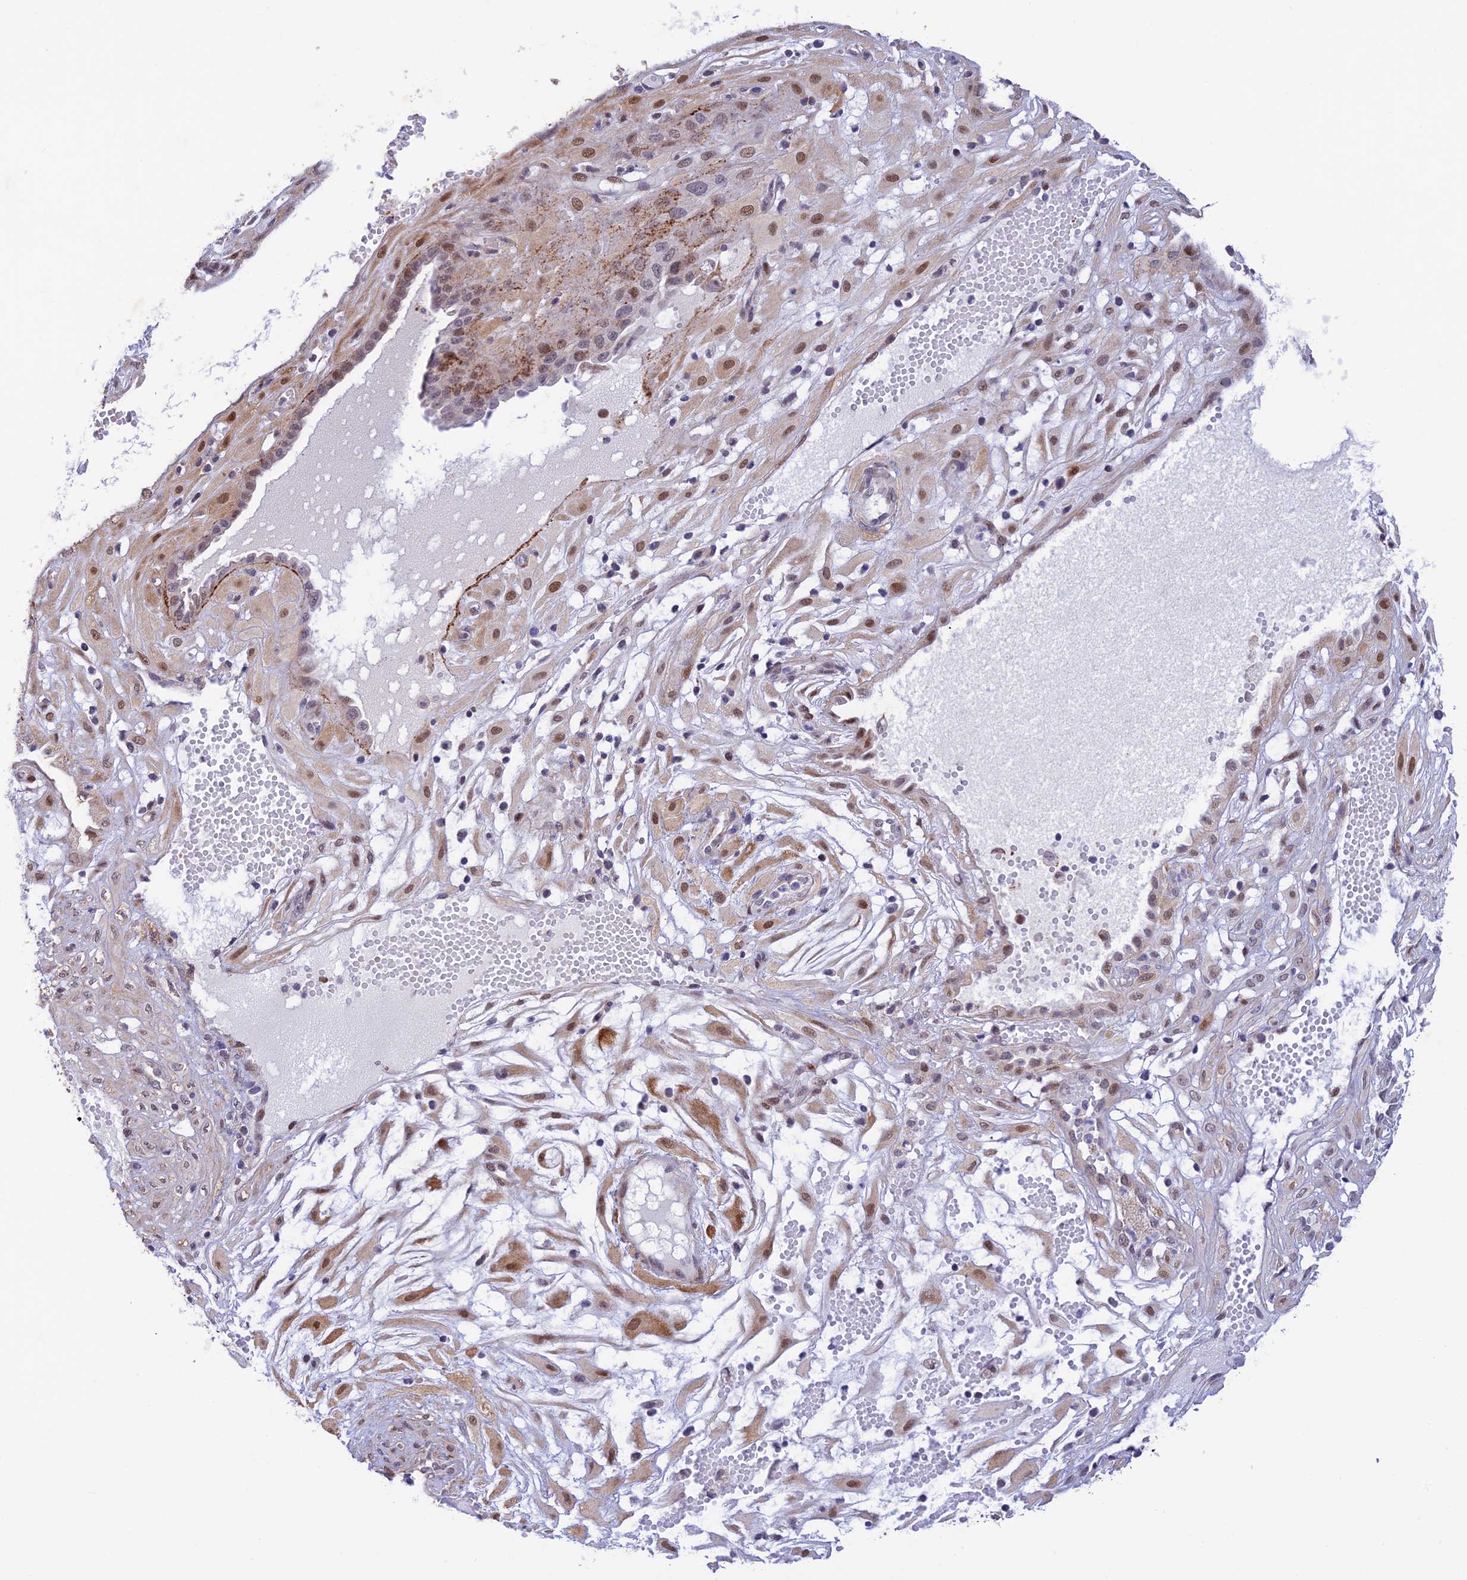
{"staining": {"intensity": "moderate", "quantity": ">75%", "location": "nuclear"}, "tissue": "cervical cancer", "cell_type": "Tumor cells", "image_type": "cancer", "snomed": [{"axis": "morphology", "description": "Squamous cell carcinoma, NOS"}, {"axis": "topography", "description": "Cervix"}], "caption": "Protein staining of cervical cancer (squamous cell carcinoma) tissue demonstrates moderate nuclear expression in approximately >75% of tumor cells. (IHC, brightfield microscopy, high magnification).", "gene": "WDR55", "patient": {"sex": "female", "age": 36}}